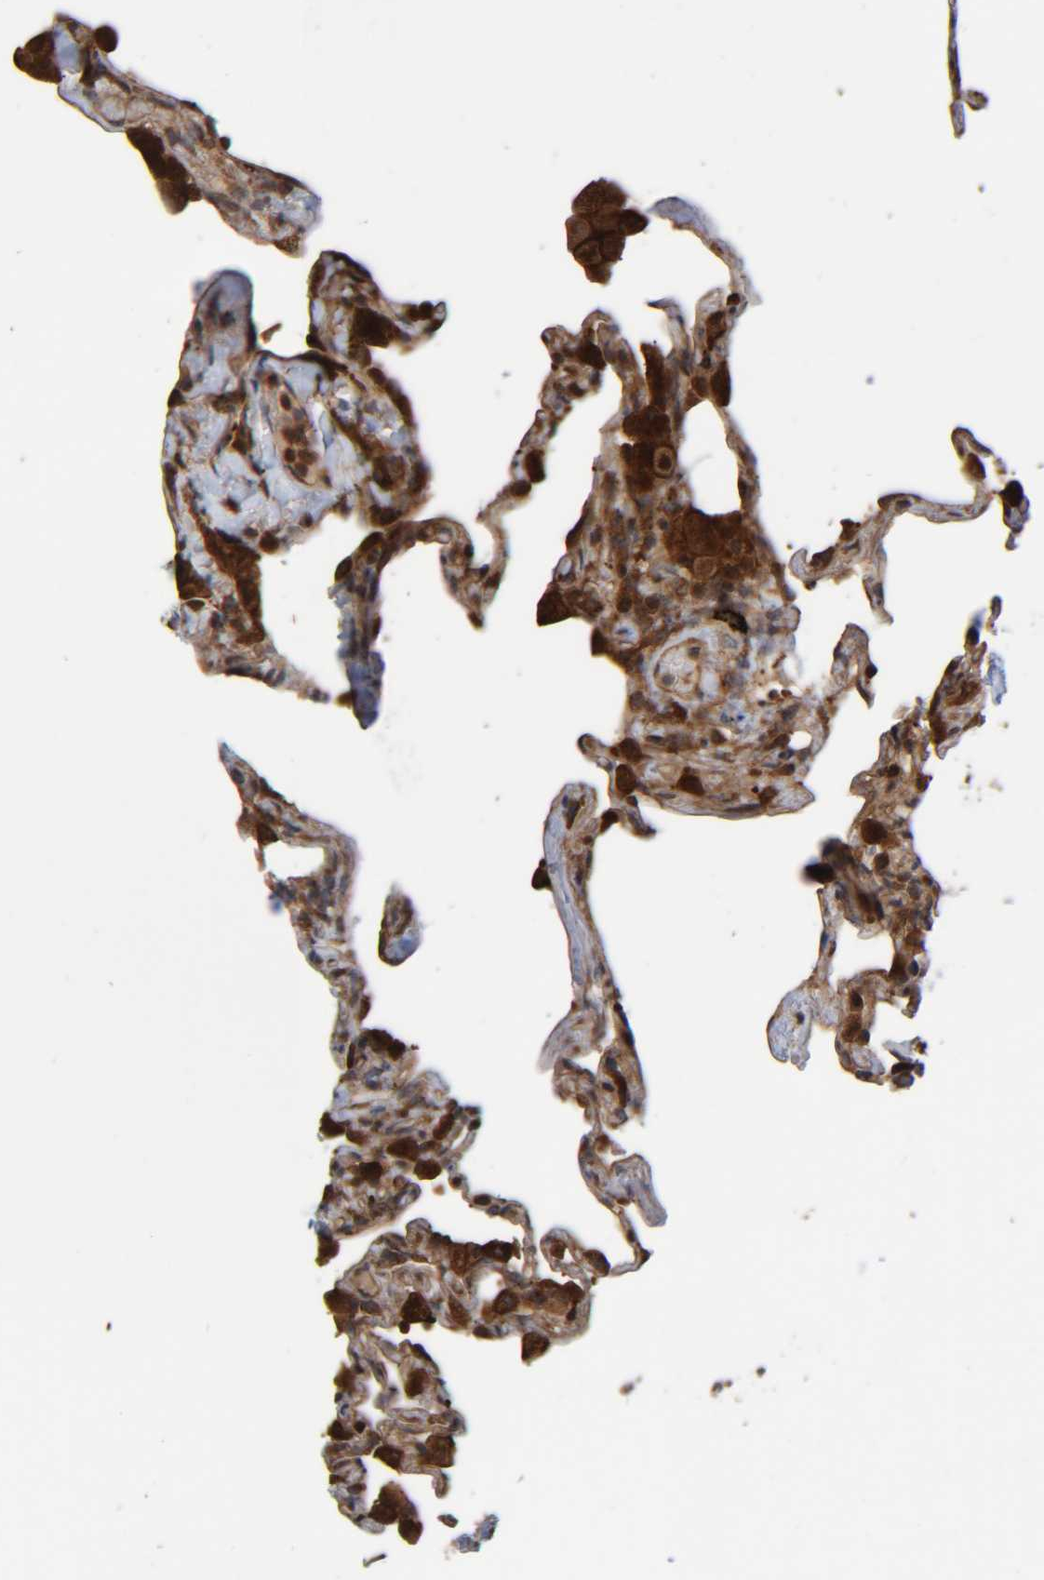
{"staining": {"intensity": "moderate", "quantity": ">75%", "location": "cytoplasmic/membranous"}, "tissue": "lung", "cell_type": "Alveolar cells", "image_type": "normal", "snomed": [{"axis": "morphology", "description": "Normal tissue, NOS"}, {"axis": "topography", "description": "Lung"}], "caption": "Lung stained with DAB IHC exhibits medium levels of moderate cytoplasmic/membranous staining in about >75% of alveolar cells.", "gene": "CCDC57", "patient": {"sex": "male", "age": 59}}